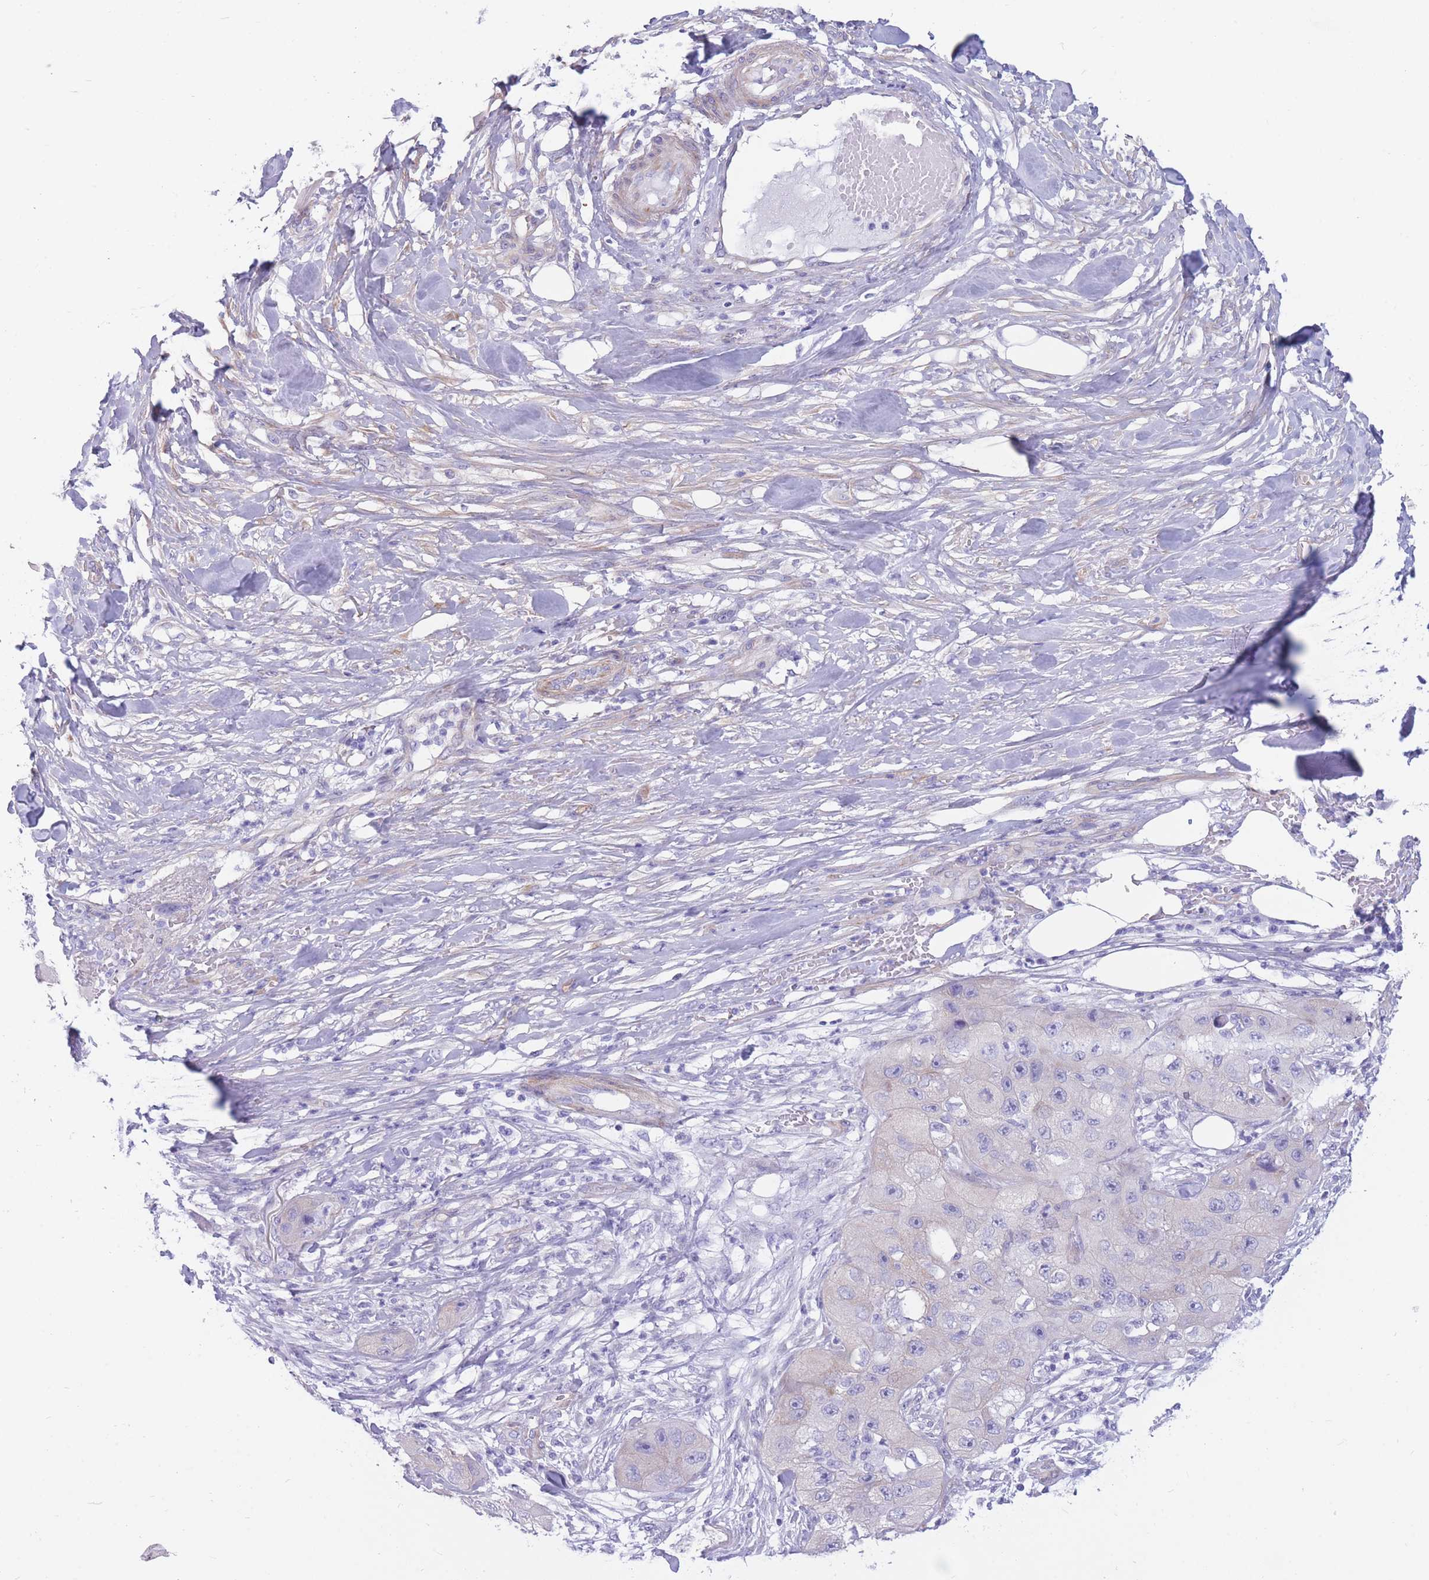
{"staining": {"intensity": "negative", "quantity": "none", "location": "none"}, "tissue": "skin cancer", "cell_type": "Tumor cells", "image_type": "cancer", "snomed": [{"axis": "morphology", "description": "Squamous cell carcinoma, NOS"}, {"axis": "topography", "description": "Skin"}, {"axis": "topography", "description": "Subcutis"}], "caption": "IHC of human skin squamous cell carcinoma exhibits no staining in tumor cells. The staining was performed using DAB to visualize the protein expression in brown, while the nuclei were stained in blue with hematoxylin (Magnification: 20x).", "gene": "MTSS2", "patient": {"sex": "male", "age": 73}}